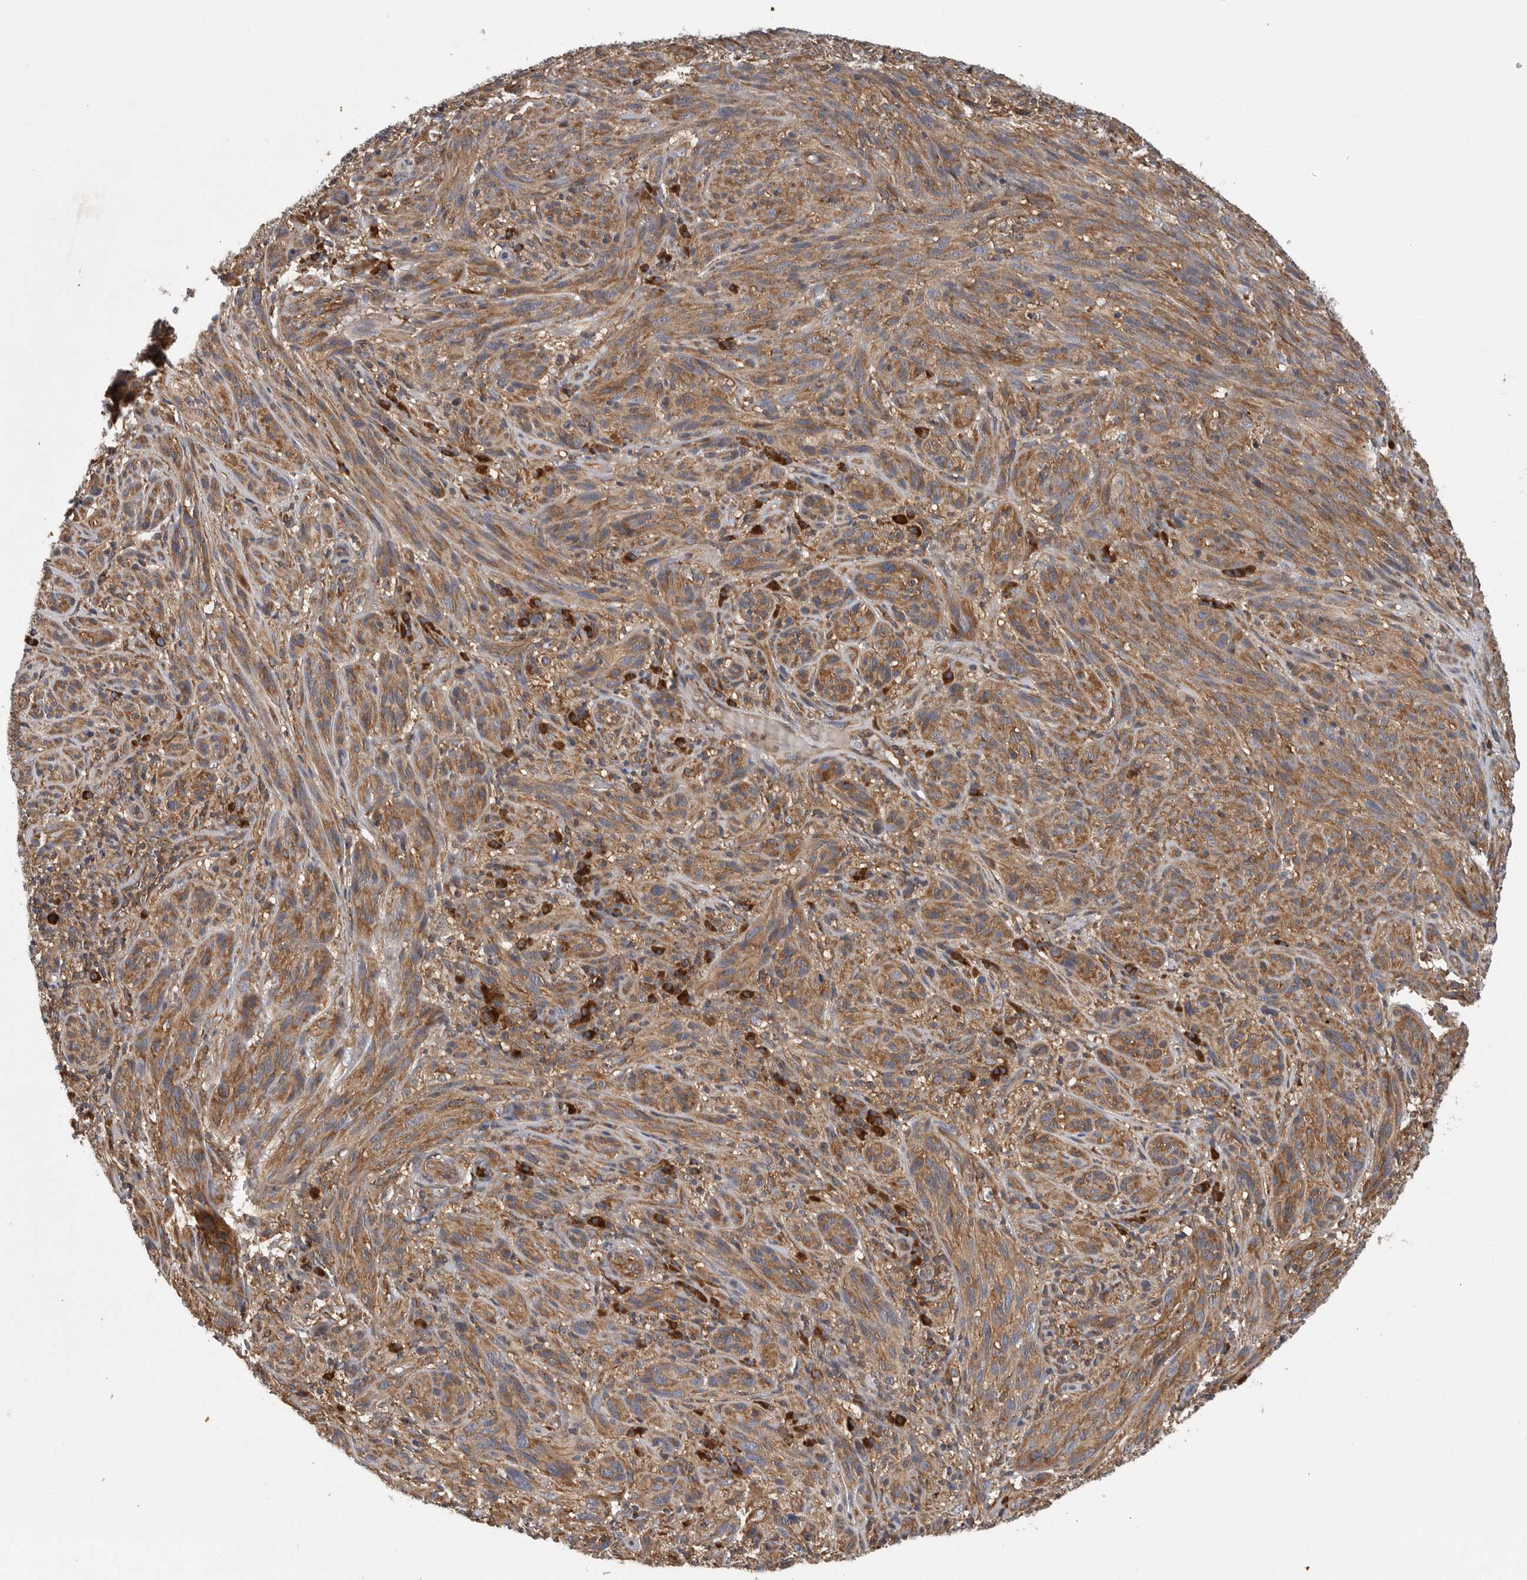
{"staining": {"intensity": "moderate", "quantity": ">75%", "location": "cytoplasmic/membranous"}, "tissue": "melanoma", "cell_type": "Tumor cells", "image_type": "cancer", "snomed": [{"axis": "morphology", "description": "Malignant melanoma, NOS"}, {"axis": "topography", "description": "Skin of head"}], "caption": "Immunohistochemistry image of human melanoma stained for a protein (brown), which reveals medium levels of moderate cytoplasmic/membranous expression in approximately >75% of tumor cells.", "gene": "OXR1", "patient": {"sex": "male", "age": 96}}